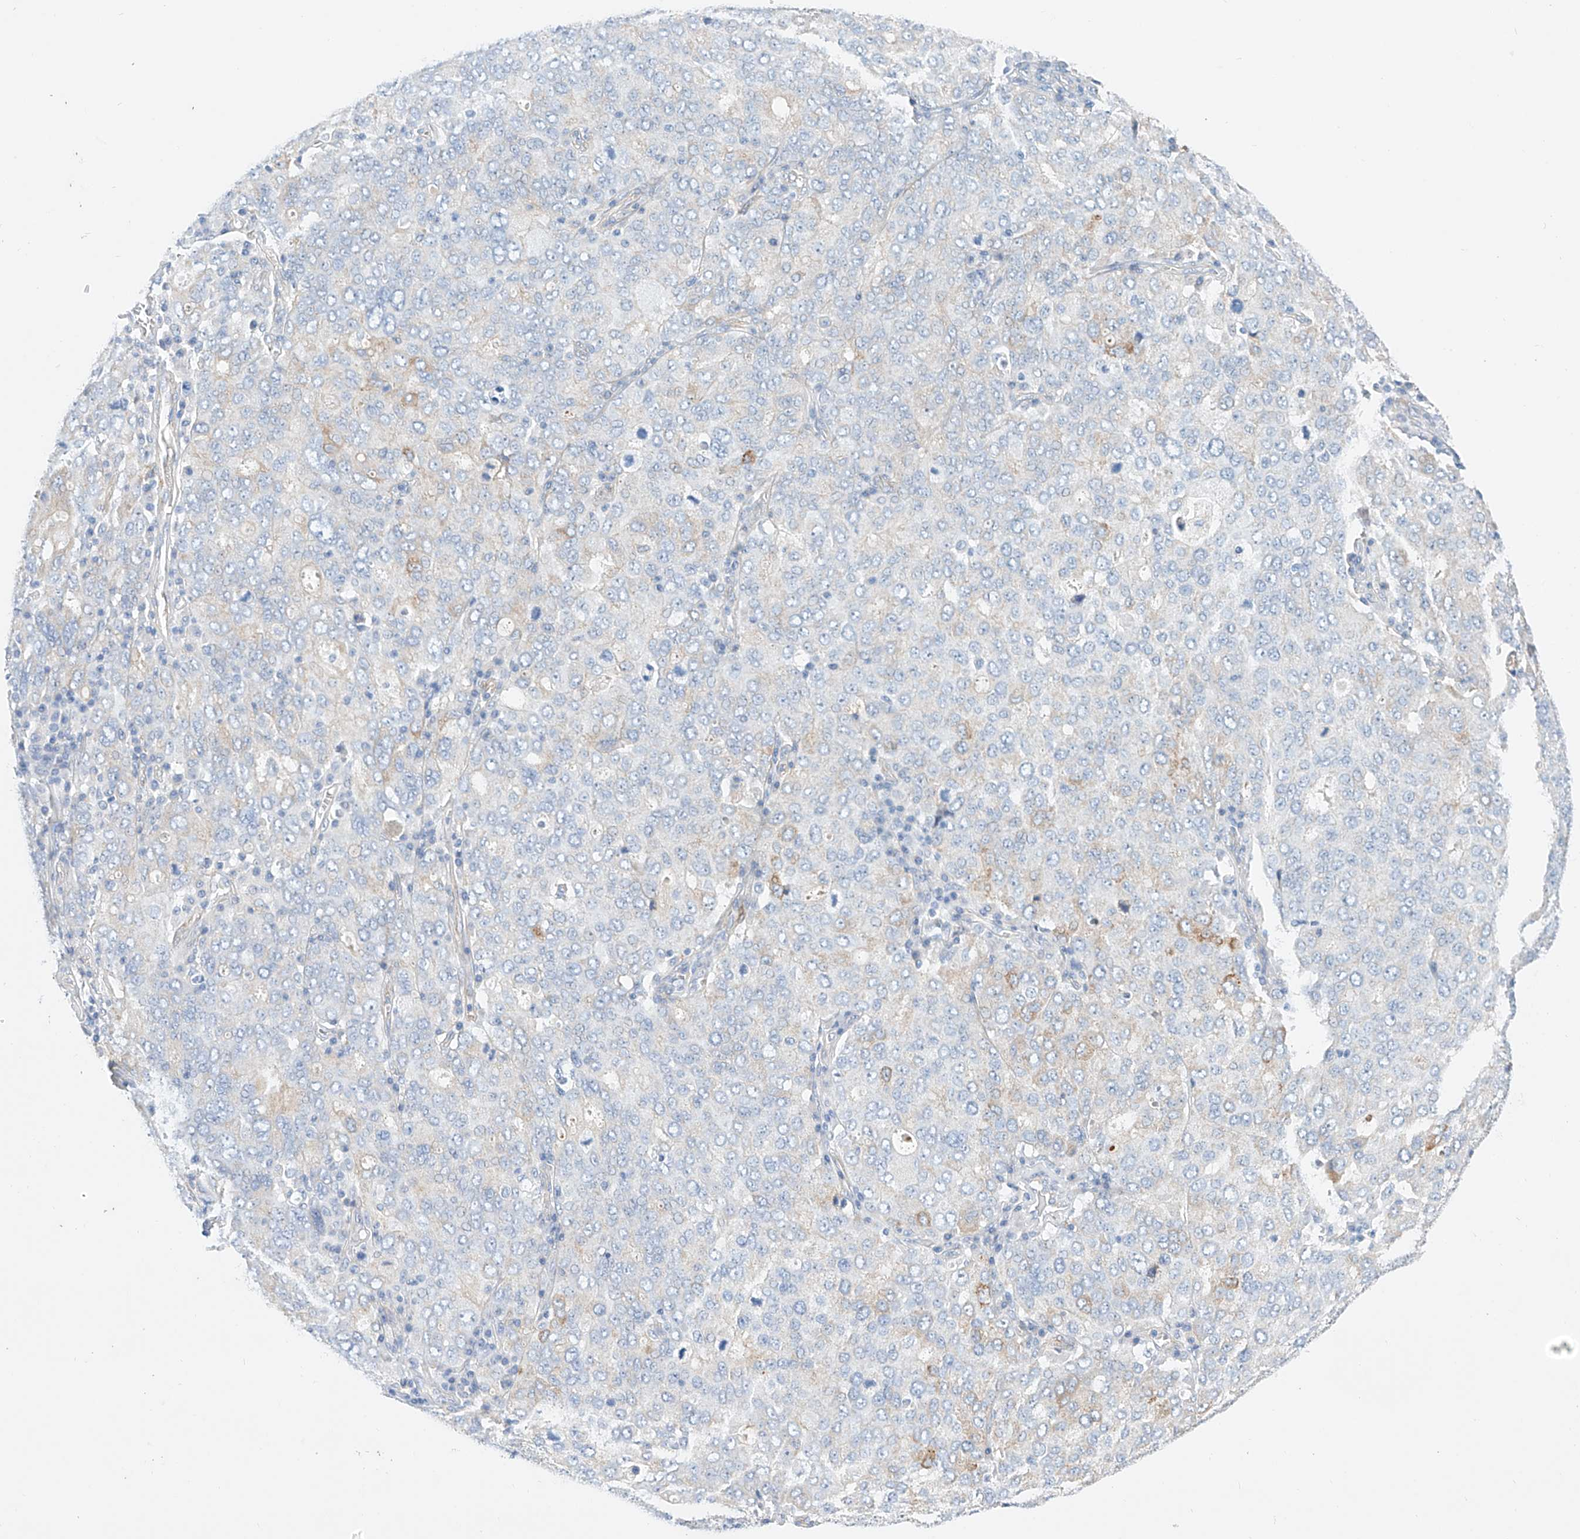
{"staining": {"intensity": "weak", "quantity": "<25%", "location": "cytoplasmic/membranous"}, "tissue": "ovarian cancer", "cell_type": "Tumor cells", "image_type": "cancer", "snomed": [{"axis": "morphology", "description": "Carcinoma, endometroid"}, {"axis": "topography", "description": "Ovary"}], "caption": "Ovarian cancer (endometroid carcinoma) was stained to show a protein in brown. There is no significant expression in tumor cells.", "gene": "SBSPON", "patient": {"sex": "female", "age": 62}}